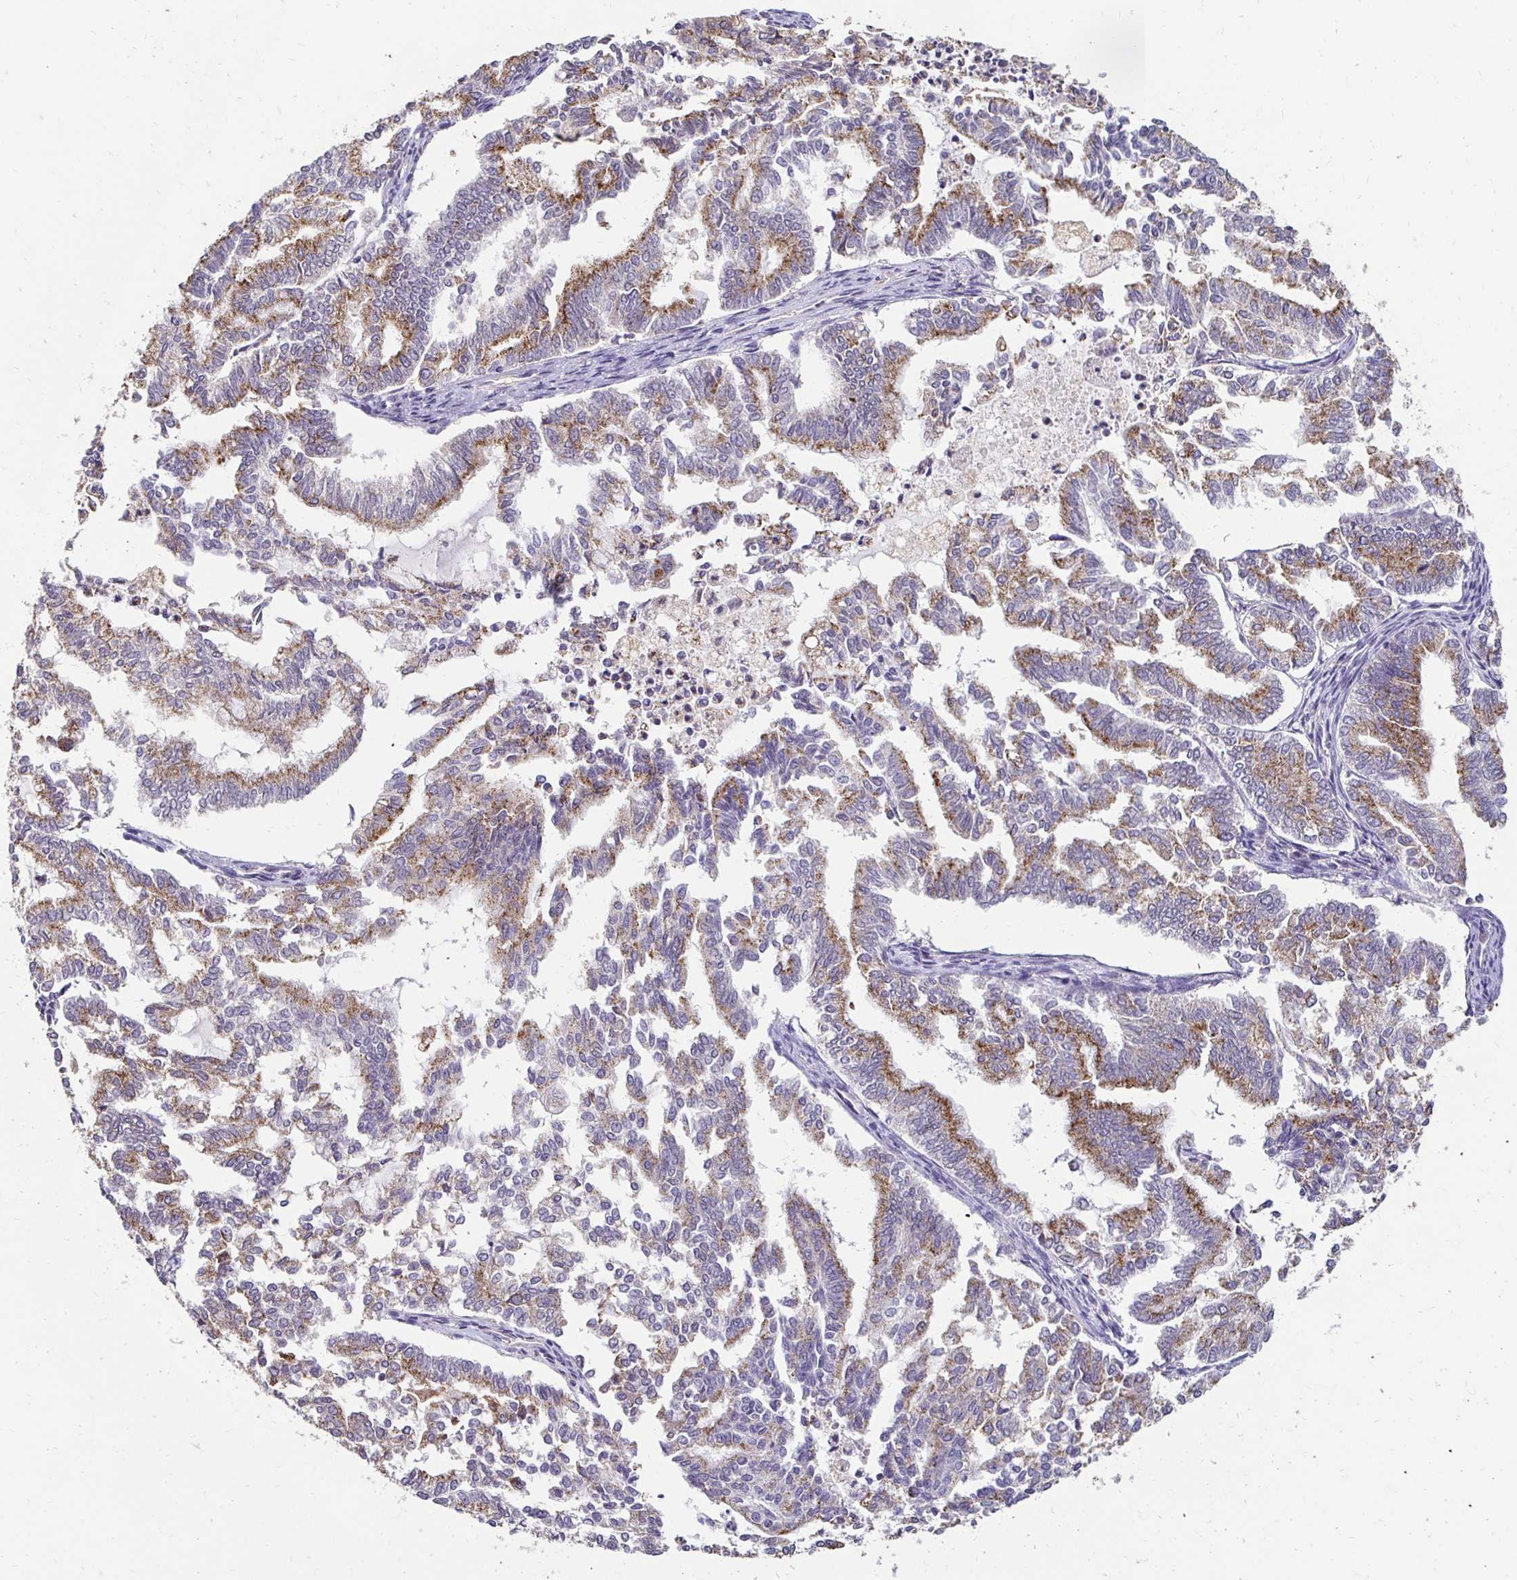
{"staining": {"intensity": "moderate", "quantity": ">75%", "location": "cytoplasmic/membranous"}, "tissue": "endometrial cancer", "cell_type": "Tumor cells", "image_type": "cancer", "snomed": [{"axis": "morphology", "description": "Adenocarcinoma, NOS"}, {"axis": "topography", "description": "Endometrium"}], "caption": "High-power microscopy captured an immunohistochemistry photomicrograph of endometrial cancer (adenocarcinoma), revealing moderate cytoplasmic/membranous staining in about >75% of tumor cells.", "gene": "GK2", "patient": {"sex": "female", "age": 79}}